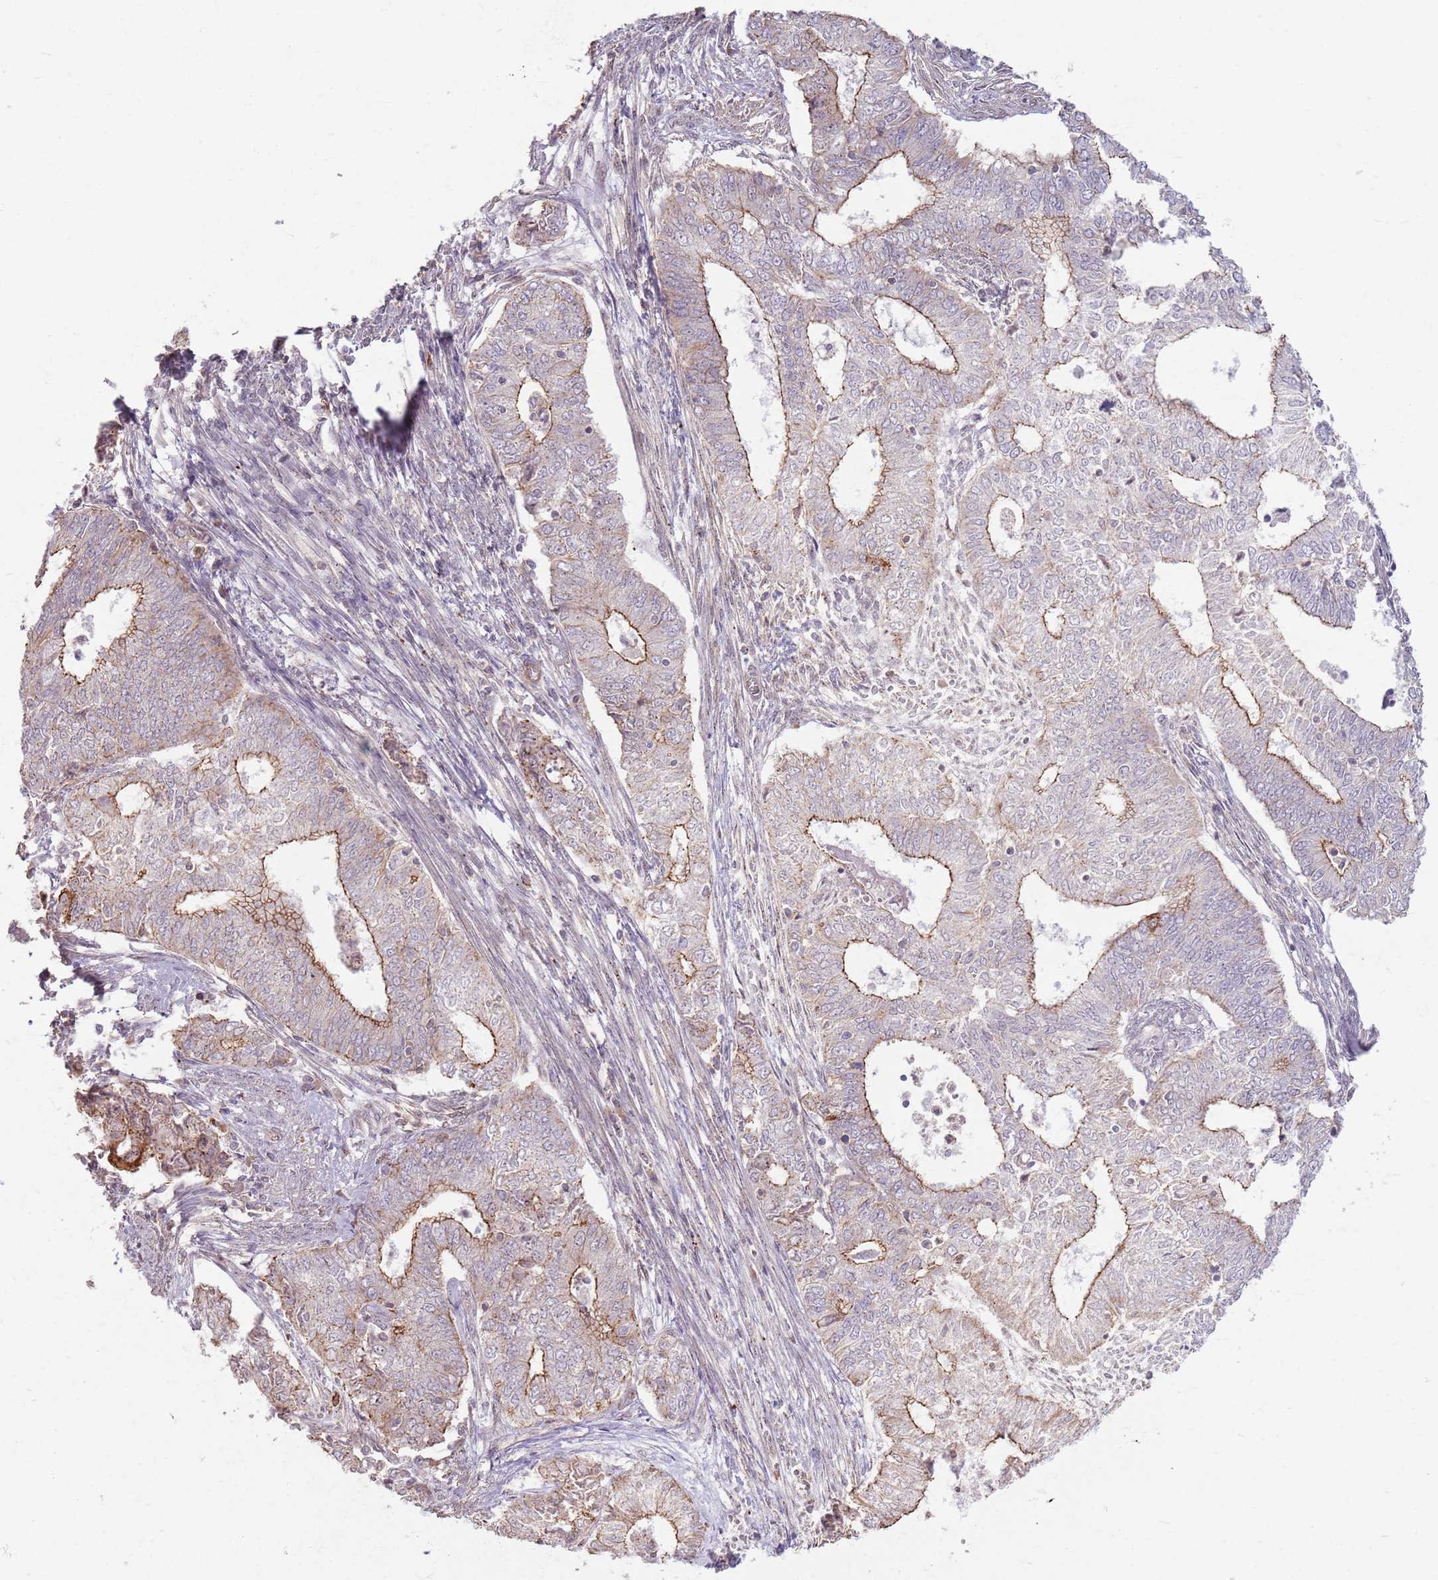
{"staining": {"intensity": "moderate", "quantity": "<25%", "location": "cytoplasmic/membranous"}, "tissue": "endometrial cancer", "cell_type": "Tumor cells", "image_type": "cancer", "snomed": [{"axis": "morphology", "description": "Adenocarcinoma, NOS"}, {"axis": "topography", "description": "Endometrium"}], "caption": "Adenocarcinoma (endometrial) stained for a protein shows moderate cytoplasmic/membranous positivity in tumor cells. (Brightfield microscopy of DAB IHC at high magnification).", "gene": "KCNA5", "patient": {"sex": "female", "age": 62}}